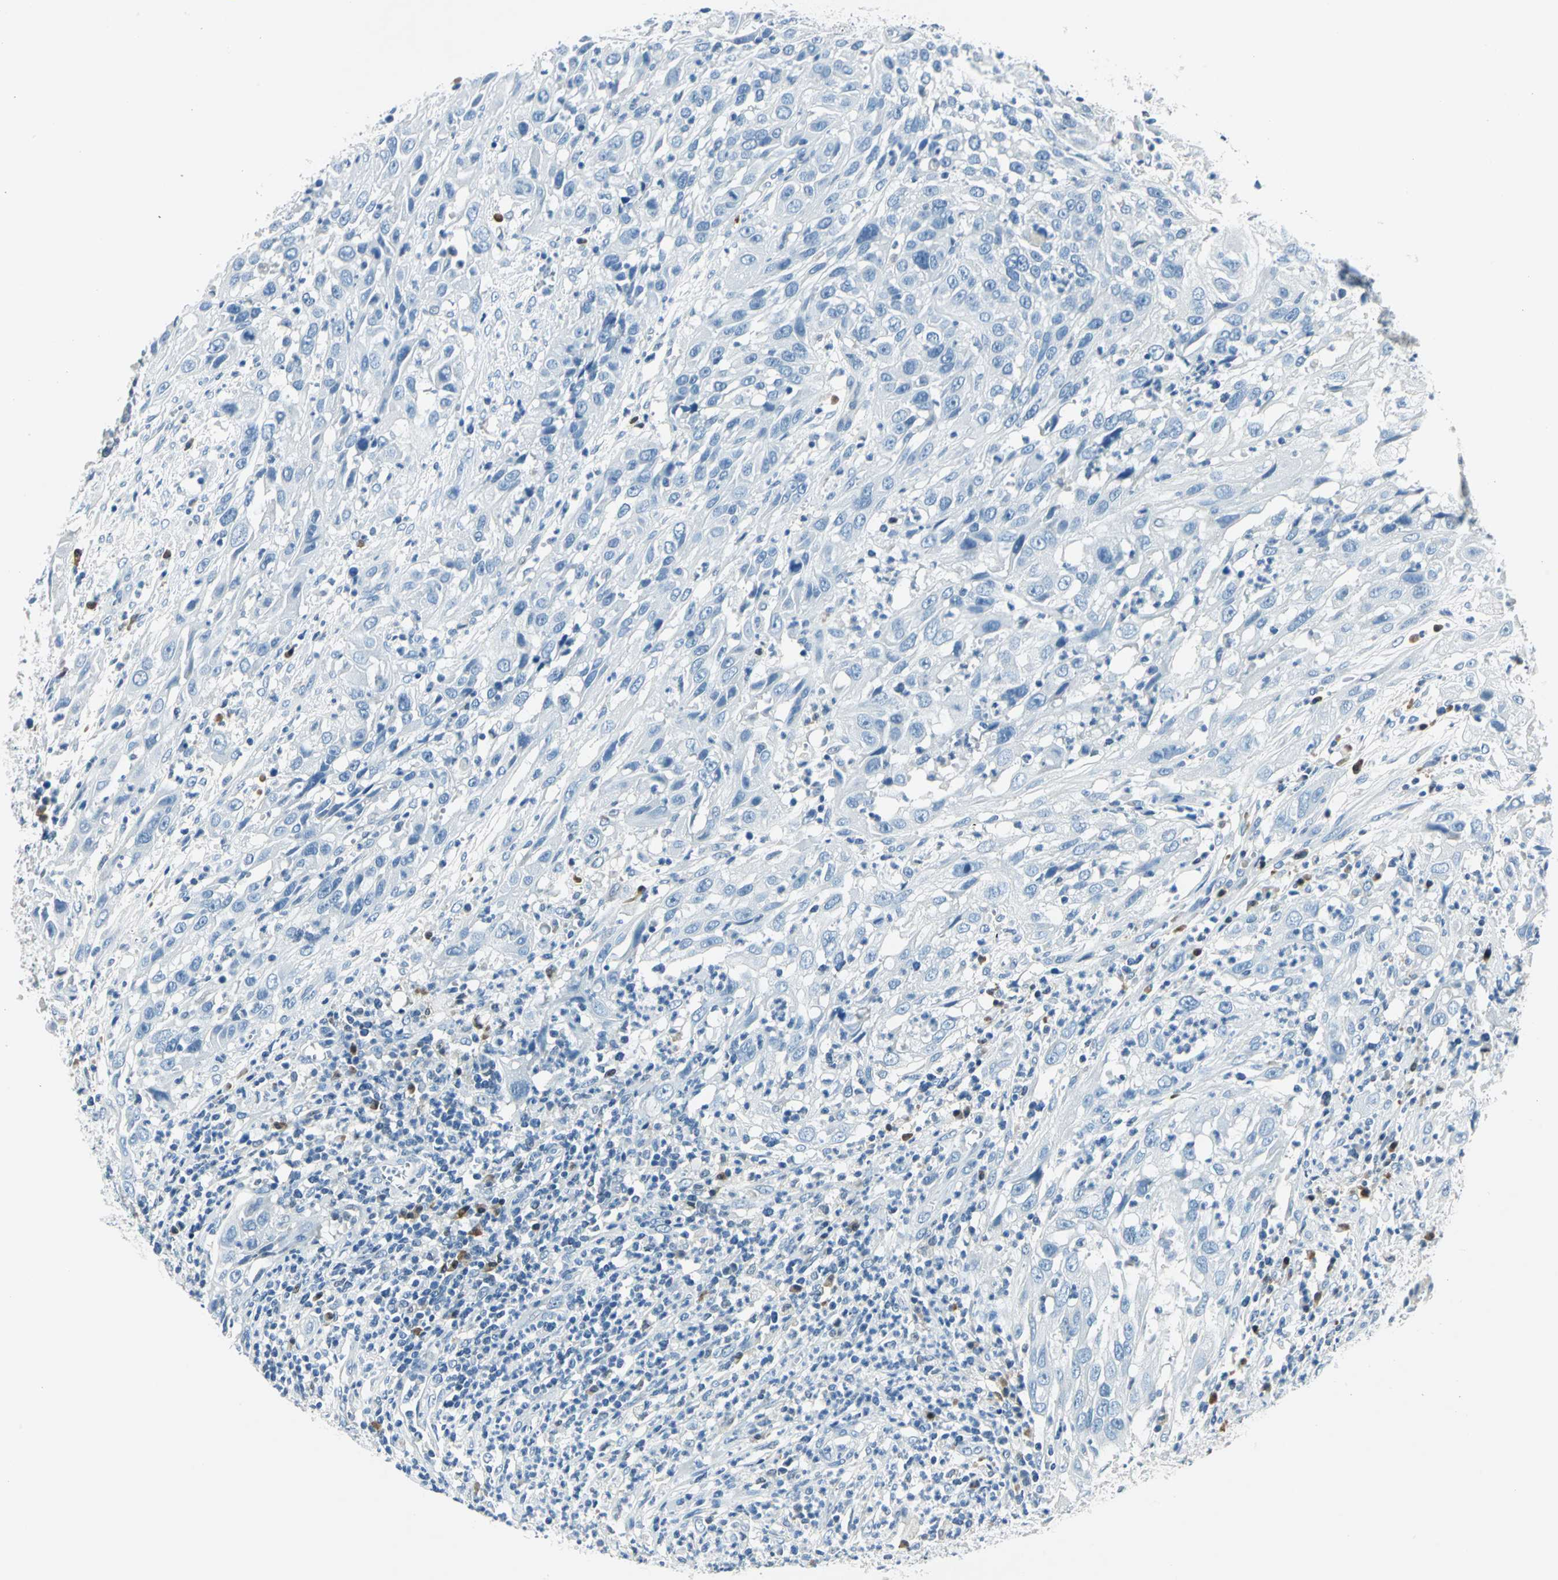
{"staining": {"intensity": "negative", "quantity": "none", "location": "none"}, "tissue": "cervical cancer", "cell_type": "Tumor cells", "image_type": "cancer", "snomed": [{"axis": "morphology", "description": "Squamous cell carcinoma, NOS"}, {"axis": "topography", "description": "Cervix"}], "caption": "Protein analysis of squamous cell carcinoma (cervical) shows no significant positivity in tumor cells. (DAB (3,3'-diaminobenzidine) immunohistochemistry (IHC) with hematoxylin counter stain).", "gene": "AKR1A1", "patient": {"sex": "female", "age": 32}}